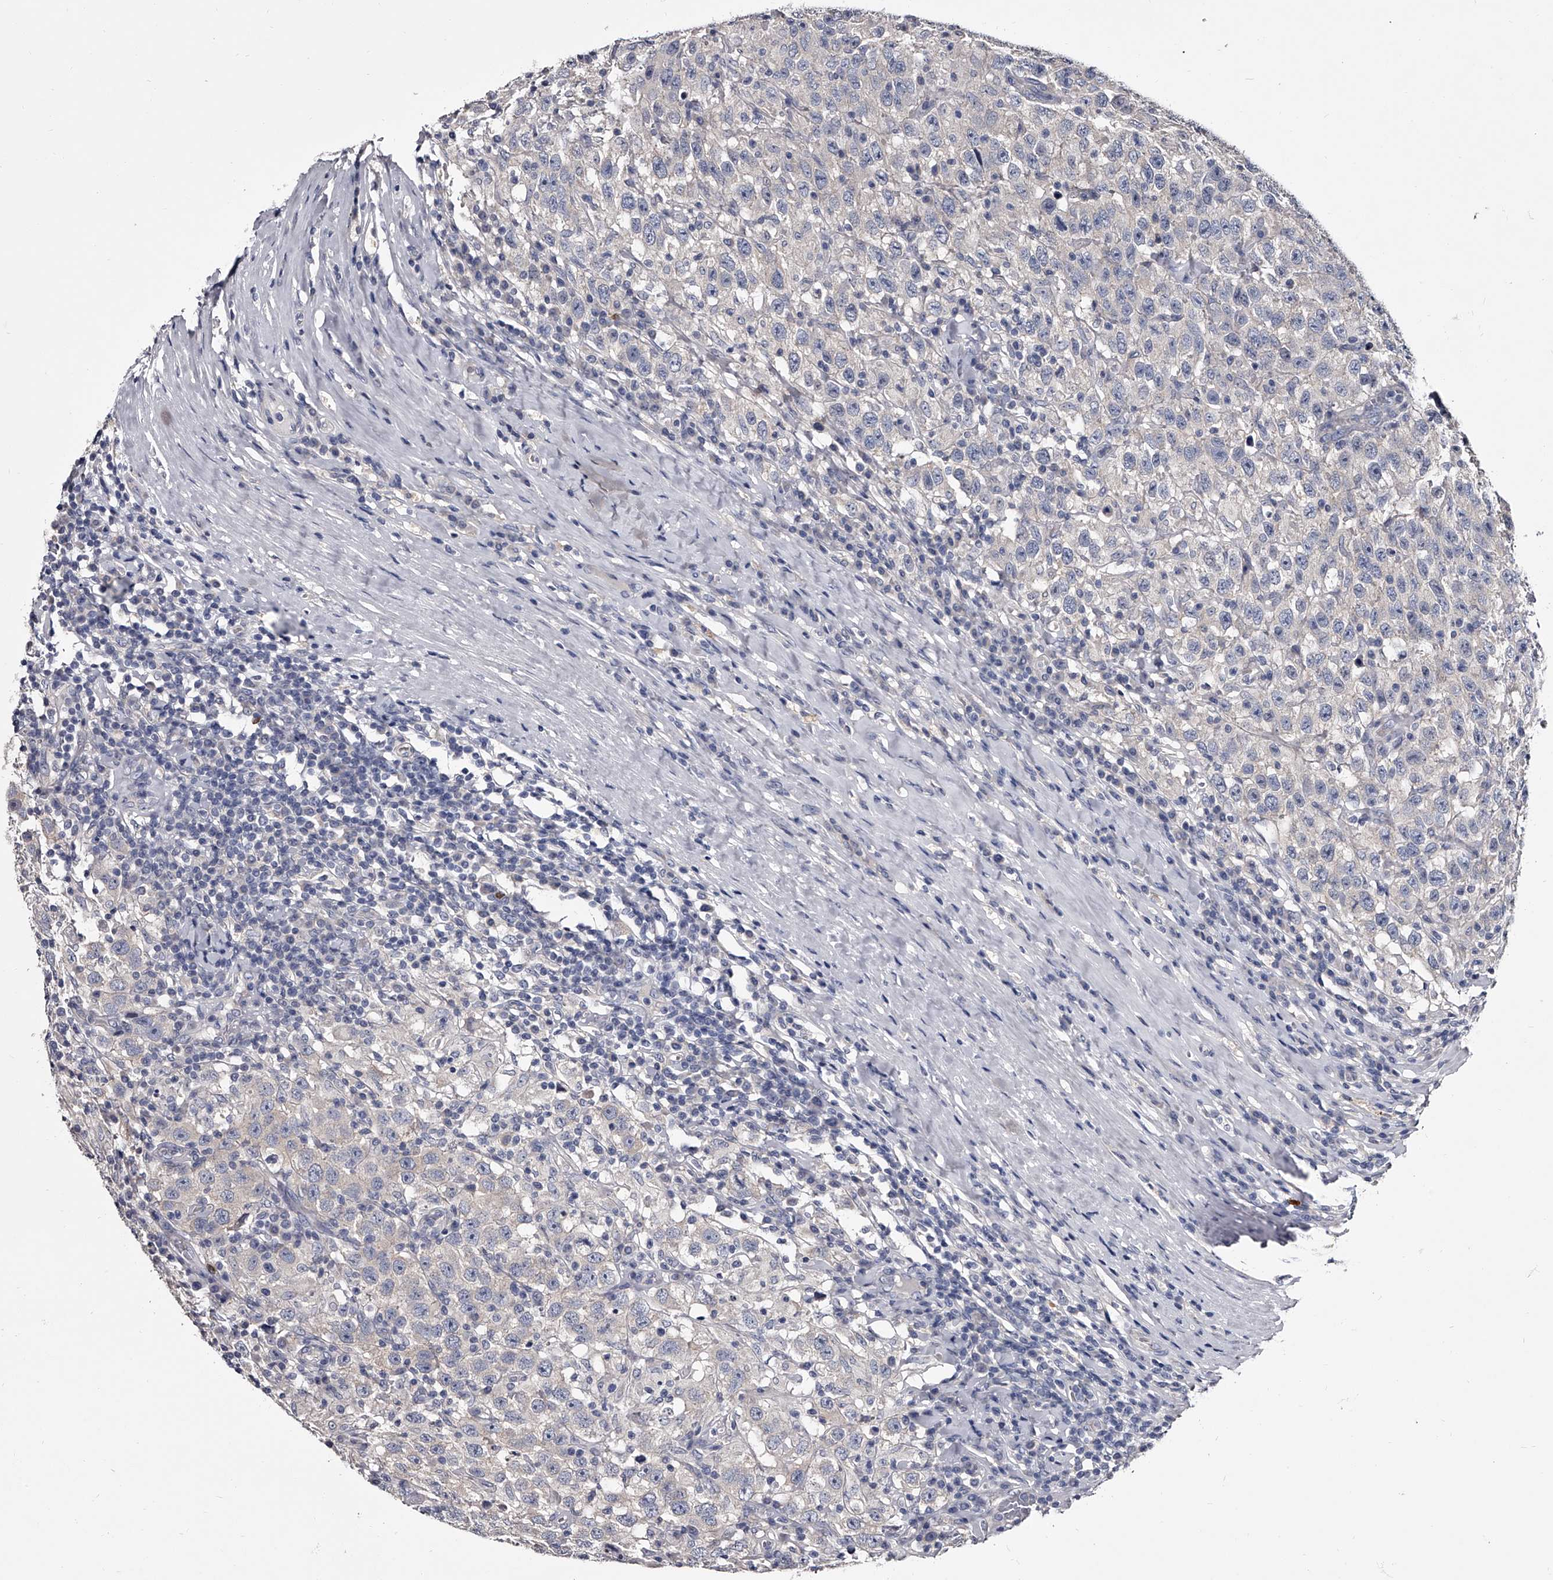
{"staining": {"intensity": "negative", "quantity": "none", "location": "none"}, "tissue": "testis cancer", "cell_type": "Tumor cells", "image_type": "cancer", "snomed": [{"axis": "morphology", "description": "Seminoma, NOS"}, {"axis": "topography", "description": "Testis"}], "caption": "This is an IHC histopathology image of human seminoma (testis). There is no expression in tumor cells.", "gene": "GAPVD1", "patient": {"sex": "male", "age": 41}}